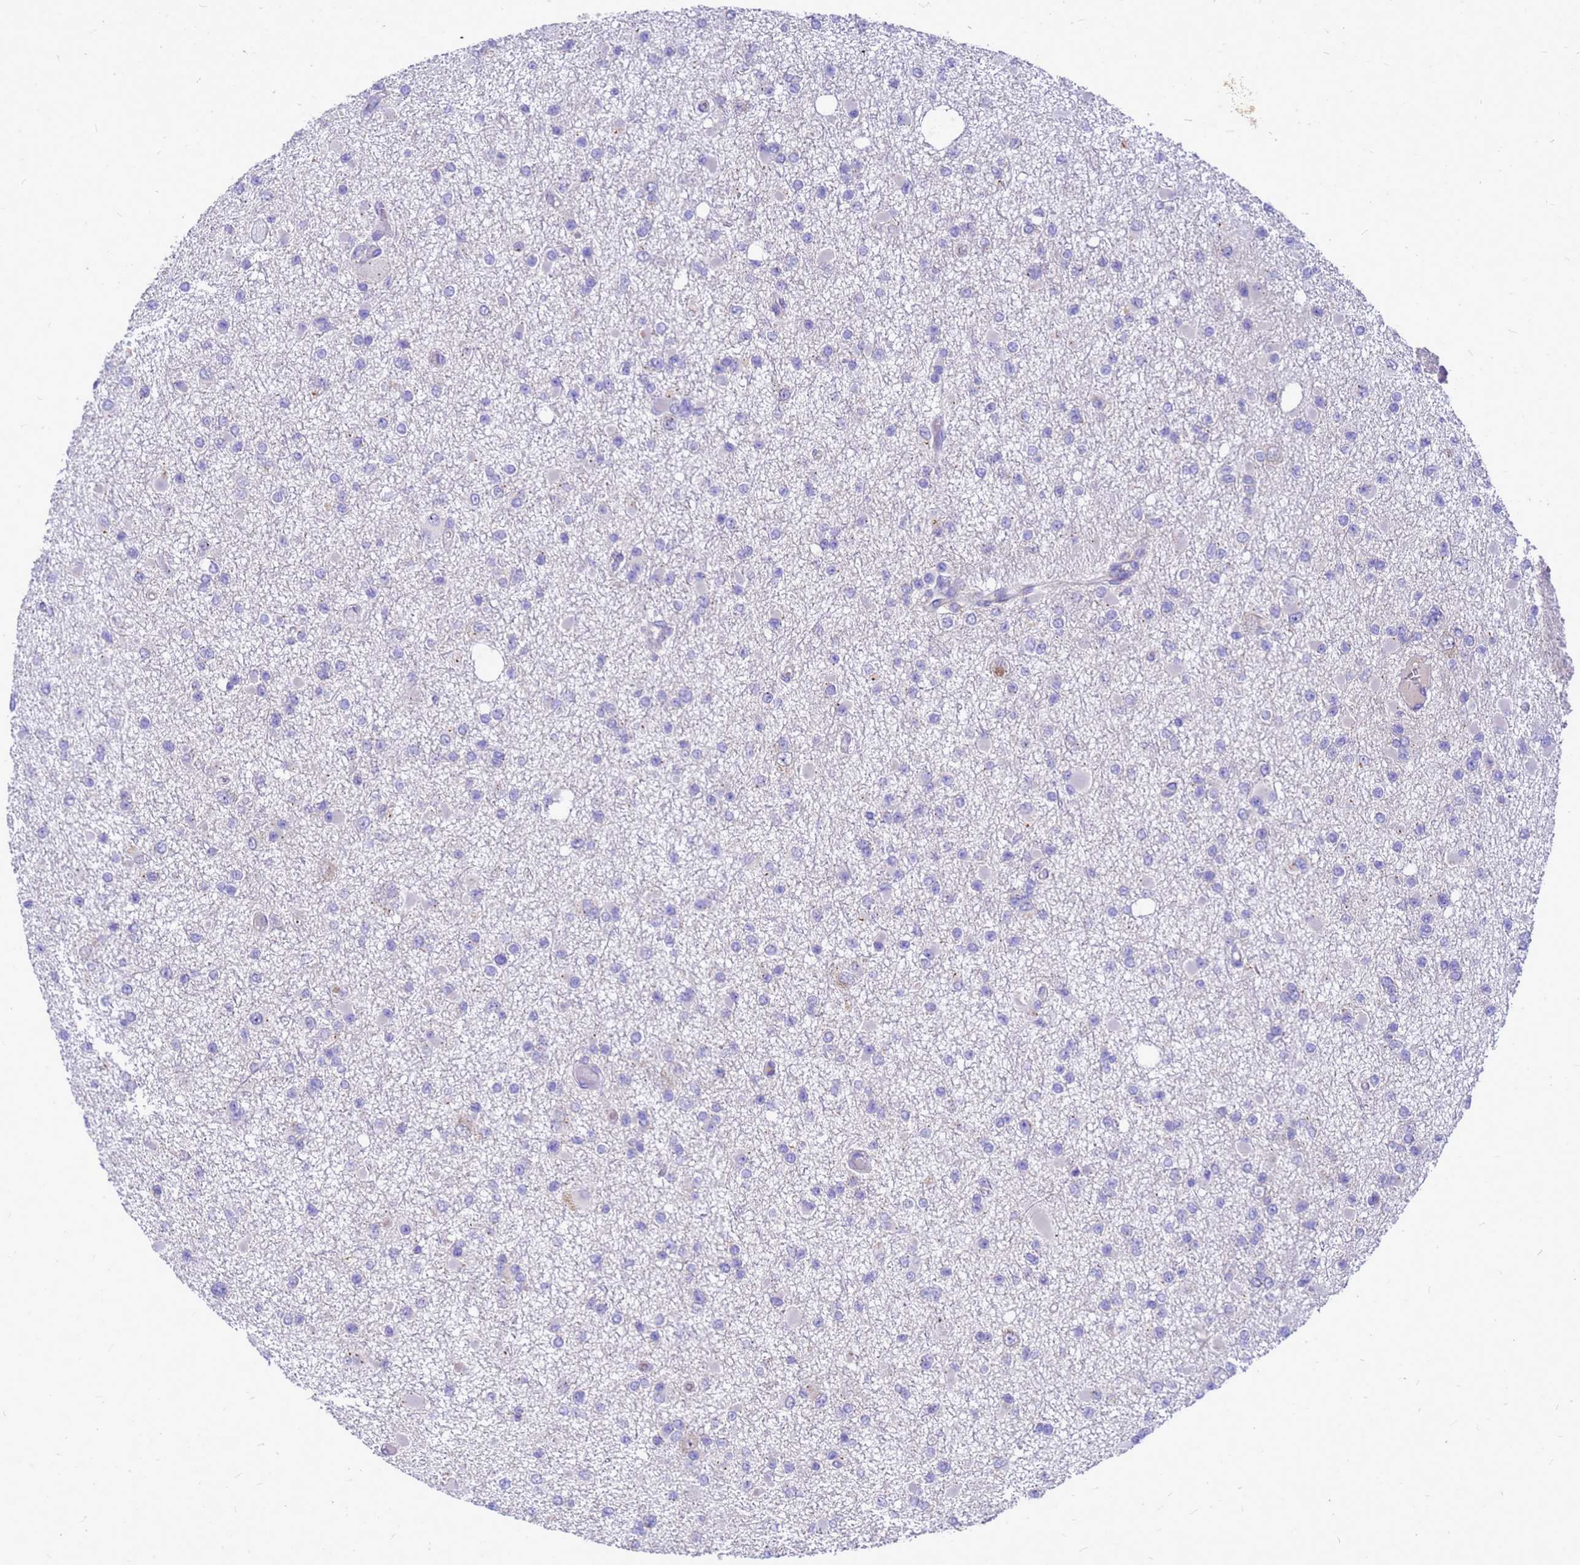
{"staining": {"intensity": "negative", "quantity": "none", "location": "none"}, "tissue": "glioma", "cell_type": "Tumor cells", "image_type": "cancer", "snomed": [{"axis": "morphology", "description": "Glioma, malignant, Low grade"}, {"axis": "topography", "description": "Brain"}], "caption": "There is no significant expression in tumor cells of glioma. Brightfield microscopy of immunohistochemistry (IHC) stained with DAB (brown) and hematoxylin (blue), captured at high magnification.", "gene": "POP7", "patient": {"sex": "female", "age": 22}}